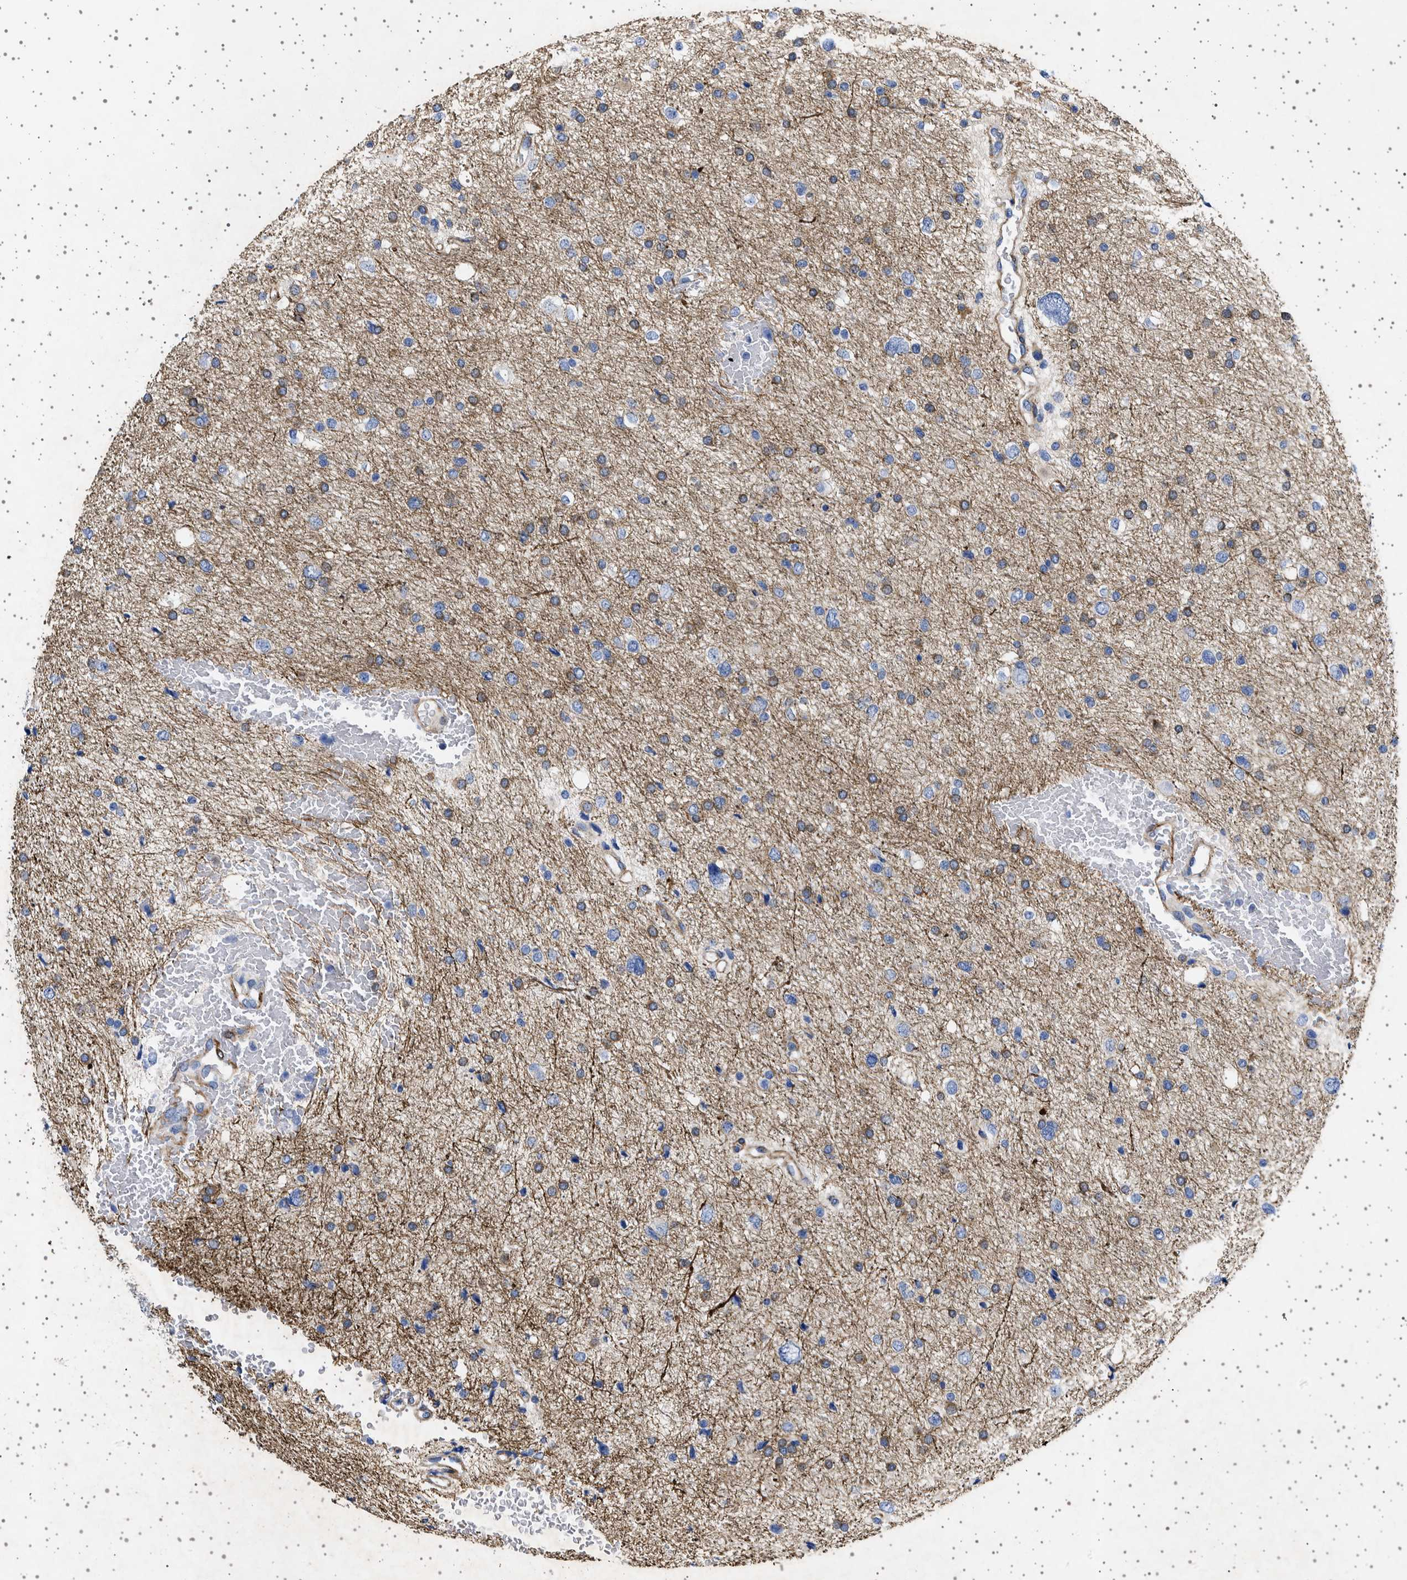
{"staining": {"intensity": "moderate", "quantity": "25%-75%", "location": "cytoplasmic/membranous"}, "tissue": "glioma", "cell_type": "Tumor cells", "image_type": "cancer", "snomed": [{"axis": "morphology", "description": "Glioma, malignant, Low grade"}, {"axis": "topography", "description": "Brain"}], "caption": "The immunohistochemical stain highlights moderate cytoplasmic/membranous positivity in tumor cells of low-grade glioma (malignant) tissue. (Stains: DAB in brown, nuclei in blue, Microscopy: brightfield microscopy at high magnification).", "gene": "SEPTIN4", "patient": {"sex": "female", "age": 37}}